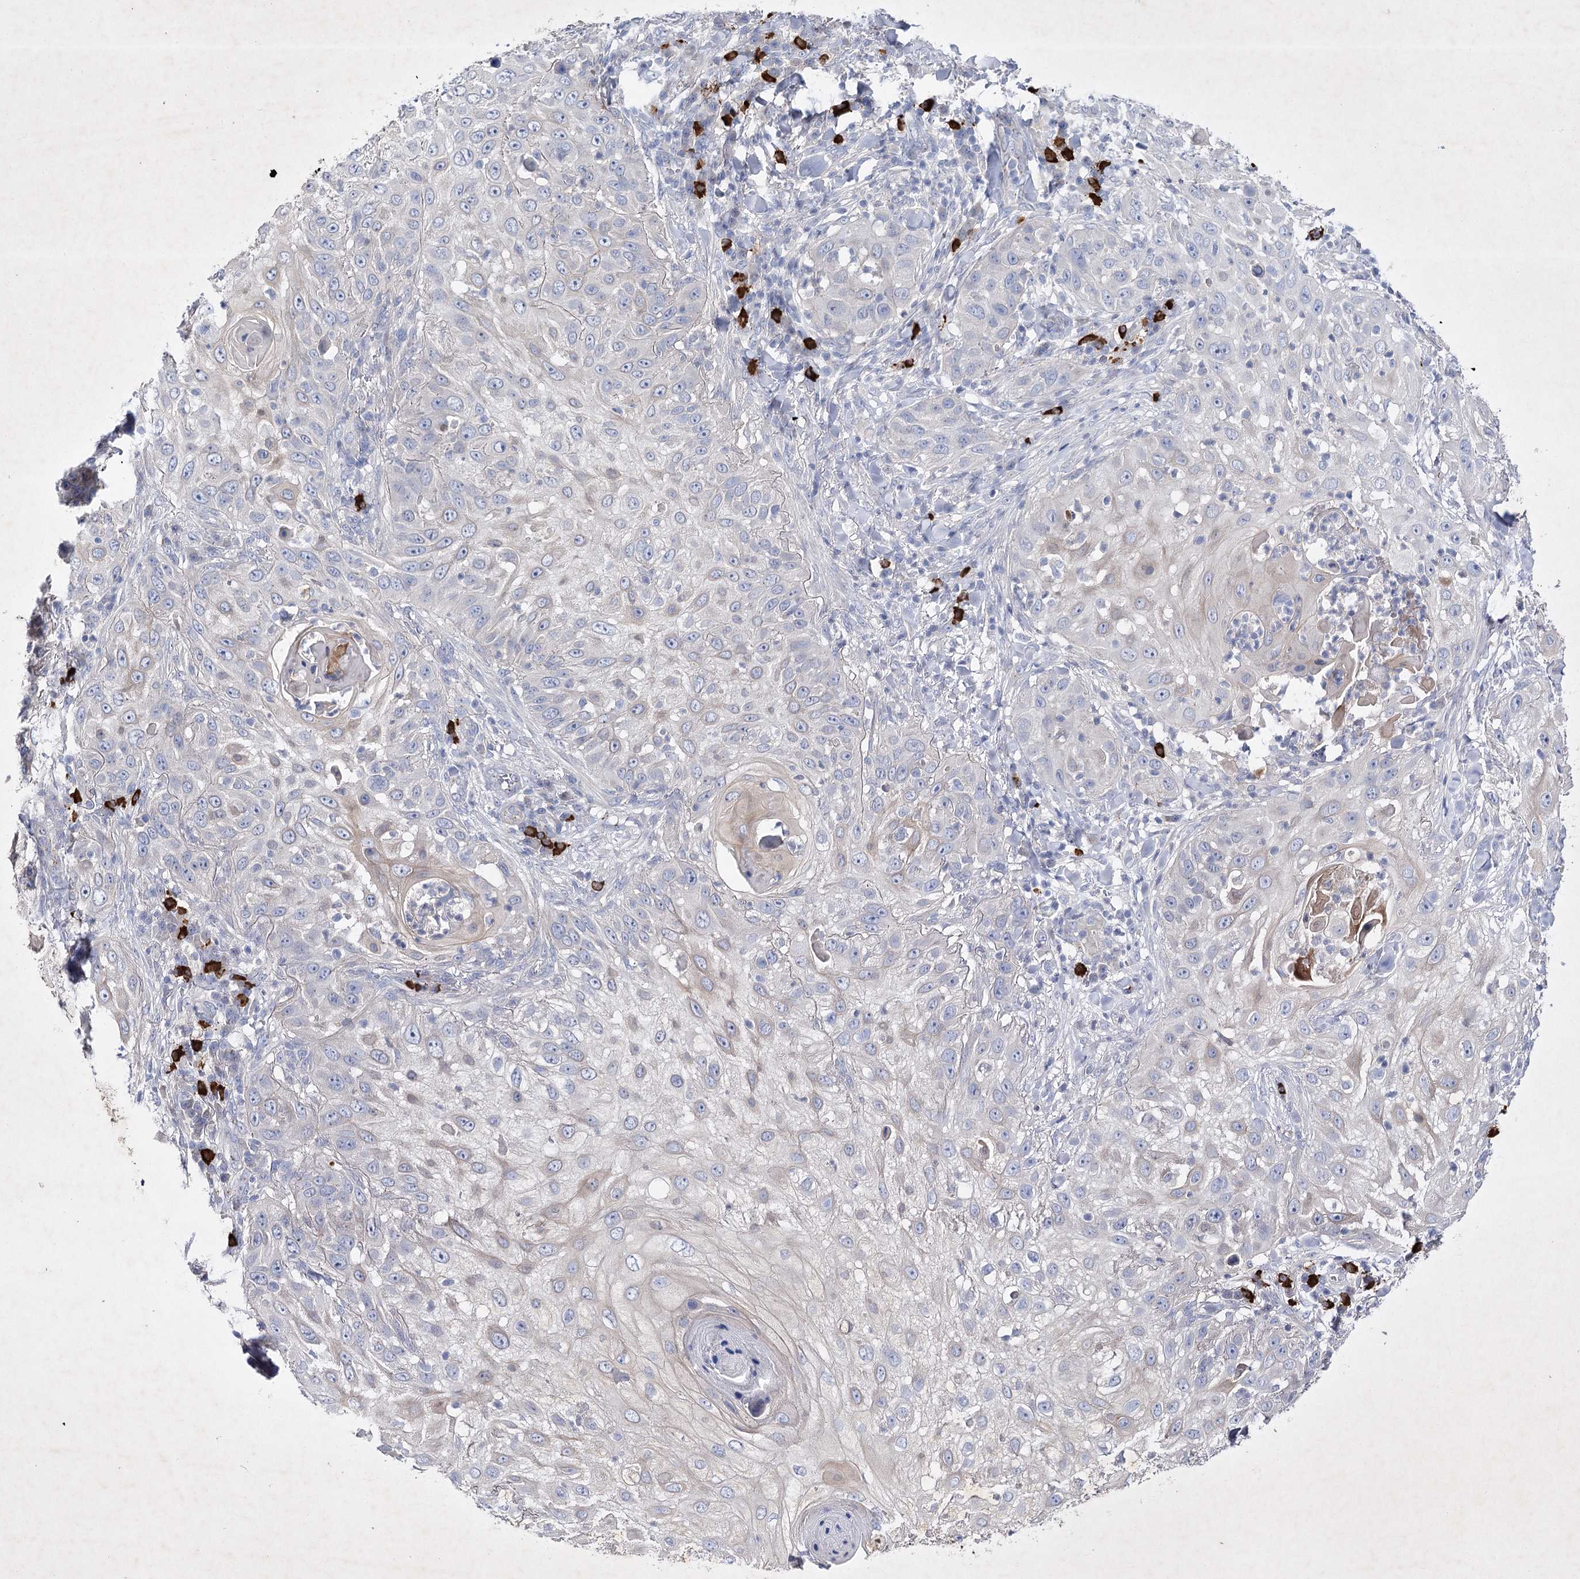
{"staining": {"intensity": "negative", "quantity": "none", "location": "none"}, "tissue": "skin cancer", "cell_type": "Tumor cells", "image_type": "cancer", "snomed": [{"axis": "morphology", "description": "Squamous cell carcinoma, NOS"}, {"axis": "topography", "description": "Skin"}], "caption": "Histopathology image shows no significant protein expression in tumor cells of skin squamous cell carcinoma.", "gene": "COX15", "patient": {"sex": "female", "age": 44}}